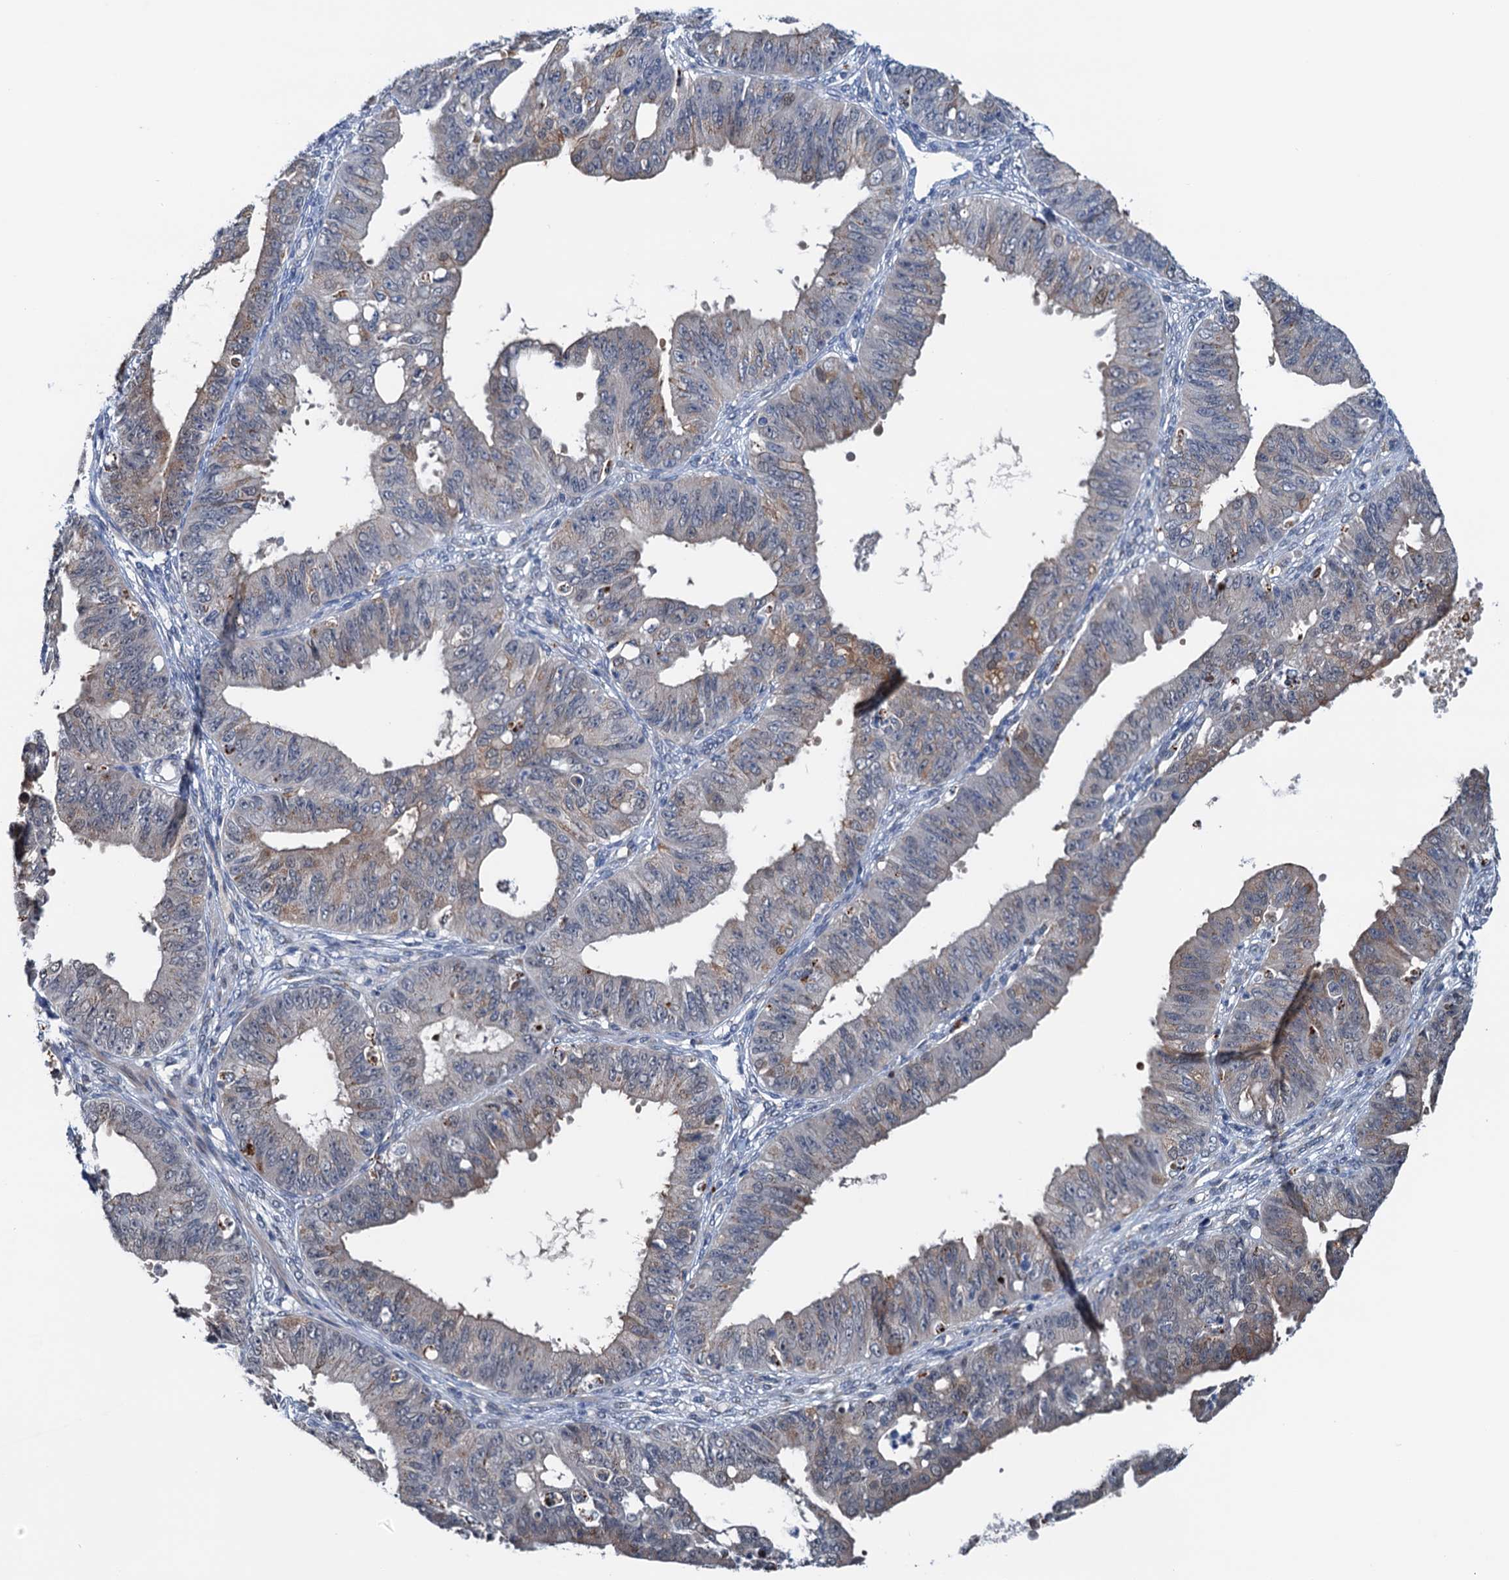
{"staining": {"intensity": "moderate", "quantity": "<25%", "location": "cytoplasmic/membranous"}, "tissue": "ovarian cancer", "cell_type": "Tumor cells", "image_type": "cancer", "snomed": [{"axis": "morphology", "description": "Carcinoma, endometroid"}, {"axis": "topography", "description": "Appendix"}, {"axis": "topography", "description": "Ovary"}], "caption": "Immunohistochemistry of human ovarian cancer (endometroid carcinoma) displays low levels of moderate cytoplasmic/membranous positivity in about <25% of tumor cells.", "gene": "SHLD1", "patient": {"sex": "female", "age": 42}}